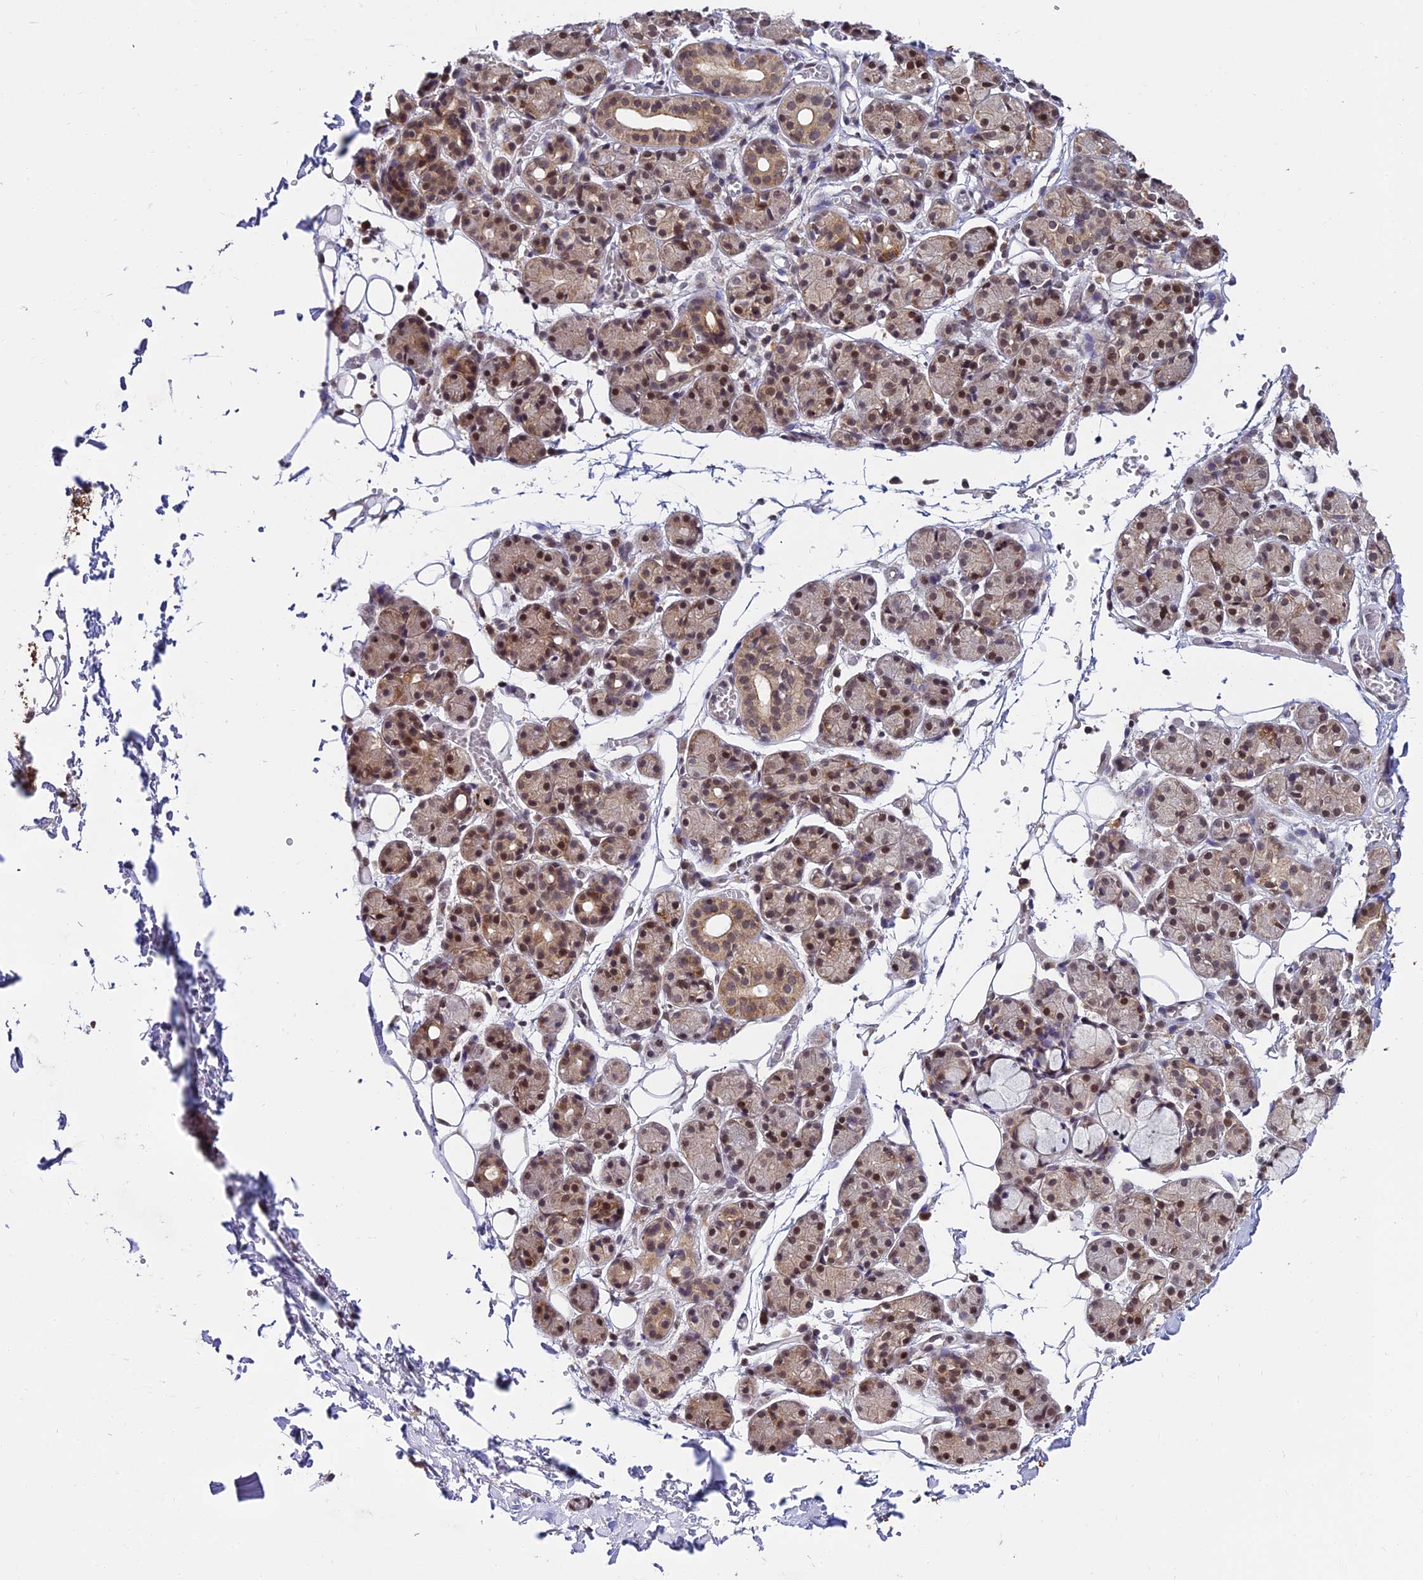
{"staining": {"intensity": "moderate", "quantity": "25%-75%", "location": "cytoplasmic/membranous,nuclear"}, "tissue": "salivary gland", "cell_type": "Glandular cells", "image_type": "normal", "snomed": [{"axis": "morphology", "description": "Normal tissue, NOS"}, {"axis": "topography", "description": "Salivary gland"}], "caption": "A brown stain labels moderate cytoplasmic/membranous,nuclear staining of a protein in glandular cells of benign human salivary gland.", "gene": "CDNF", "patient": {"sex": "male", "age": 63}}